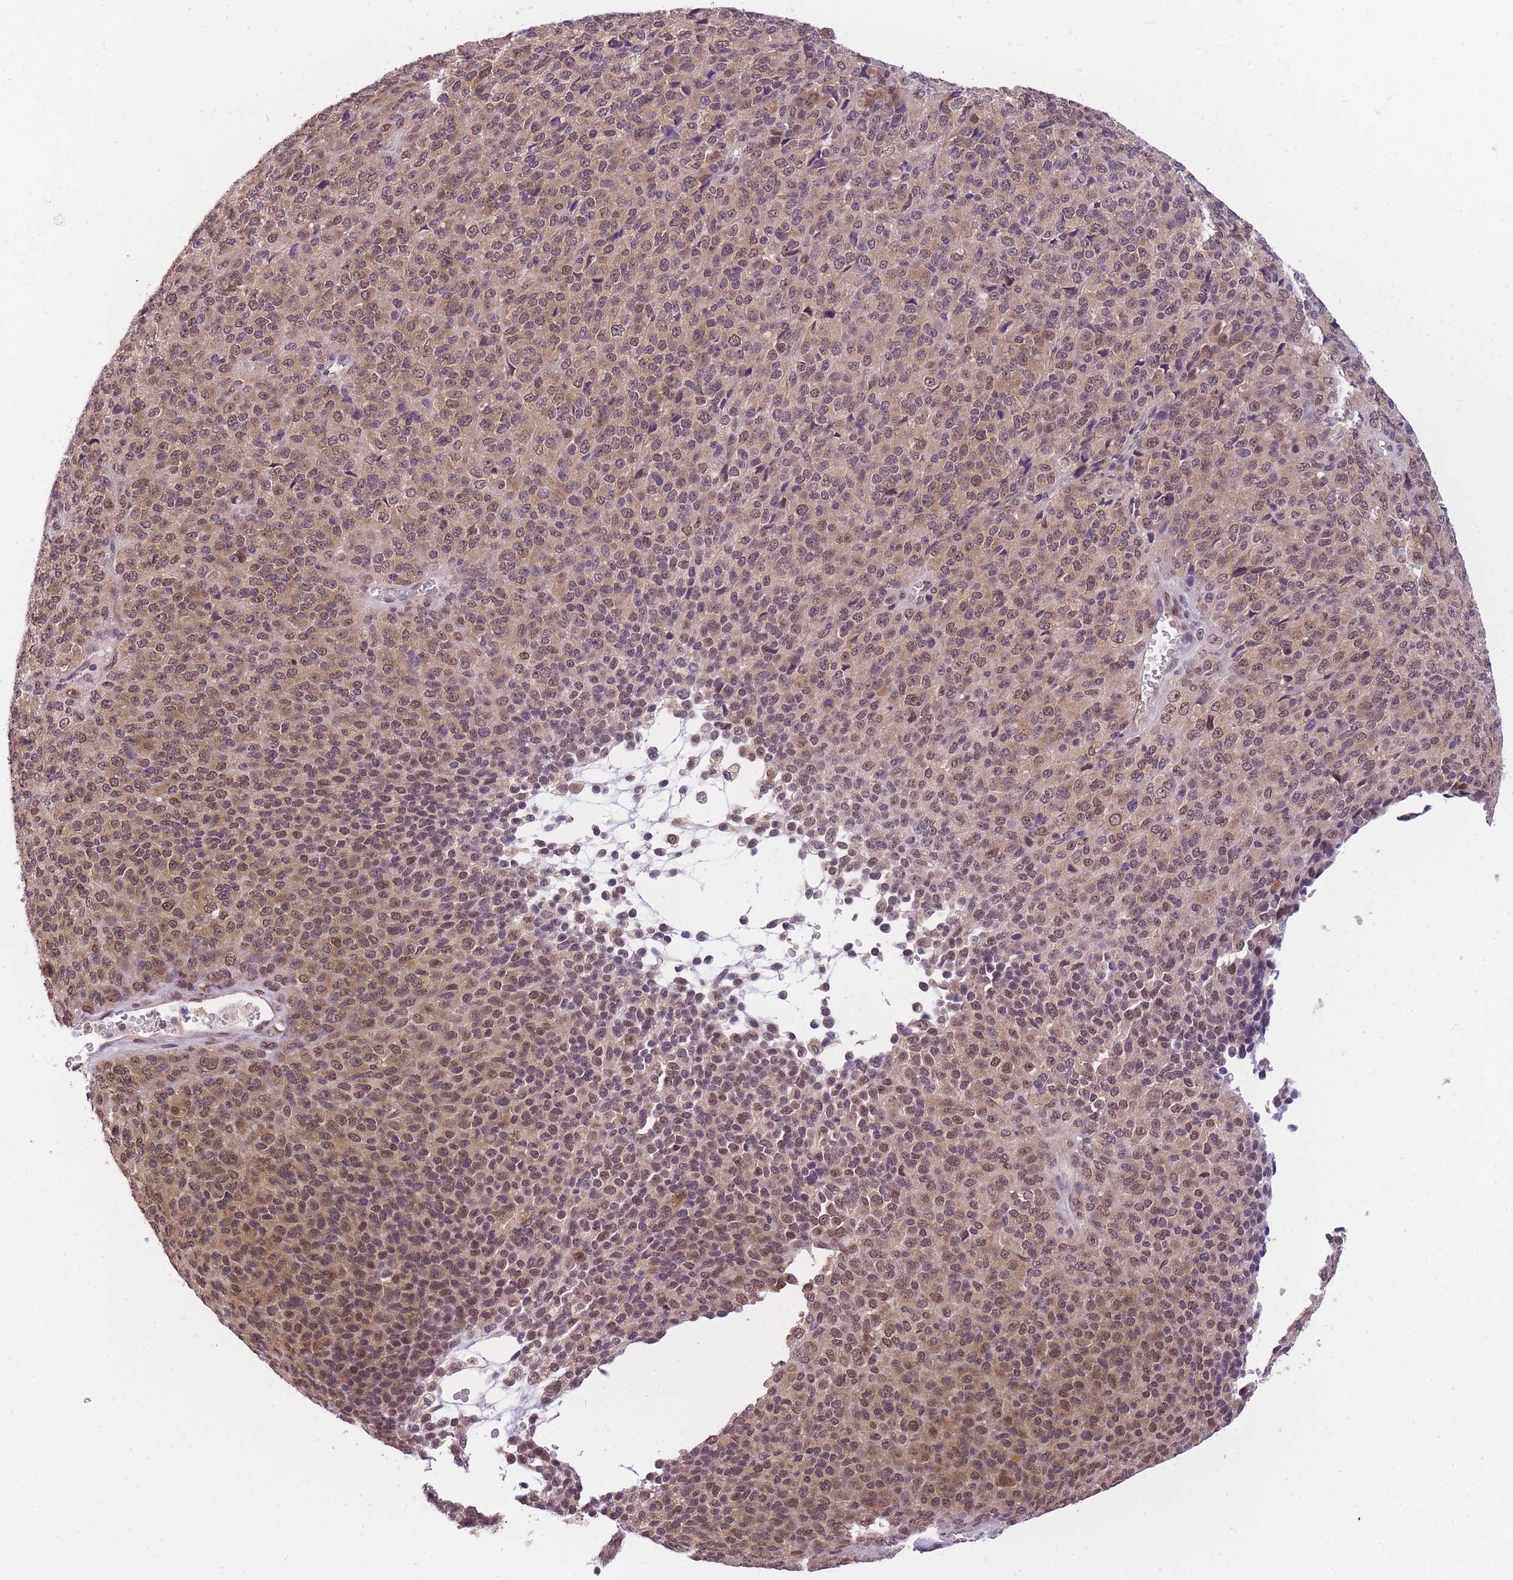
{"staining": {"intensity": "weak", "quantity": ">75%", "location": "cytoplasmic/membranous,nuclear"}, "tissue": "melanoma", "cell_type": "Tumor cells", "image_type": "cancer", "snomed": [{"axis": "morphology", "description": "Malignant melanoma, Metastatic site"}, {"axis": "topography", "description": "Brain"}], "caption": "High-power microscopy captured an immunohistochemistry (IHC) histopathology image of malignant melanoma (metastatic site), revealing weak cytoplasmic/membranous and nuclear expression in approximately >75% of tumor cells.", "gene": "CDIP1", "patient": {"sex": "female", "age": 56}}